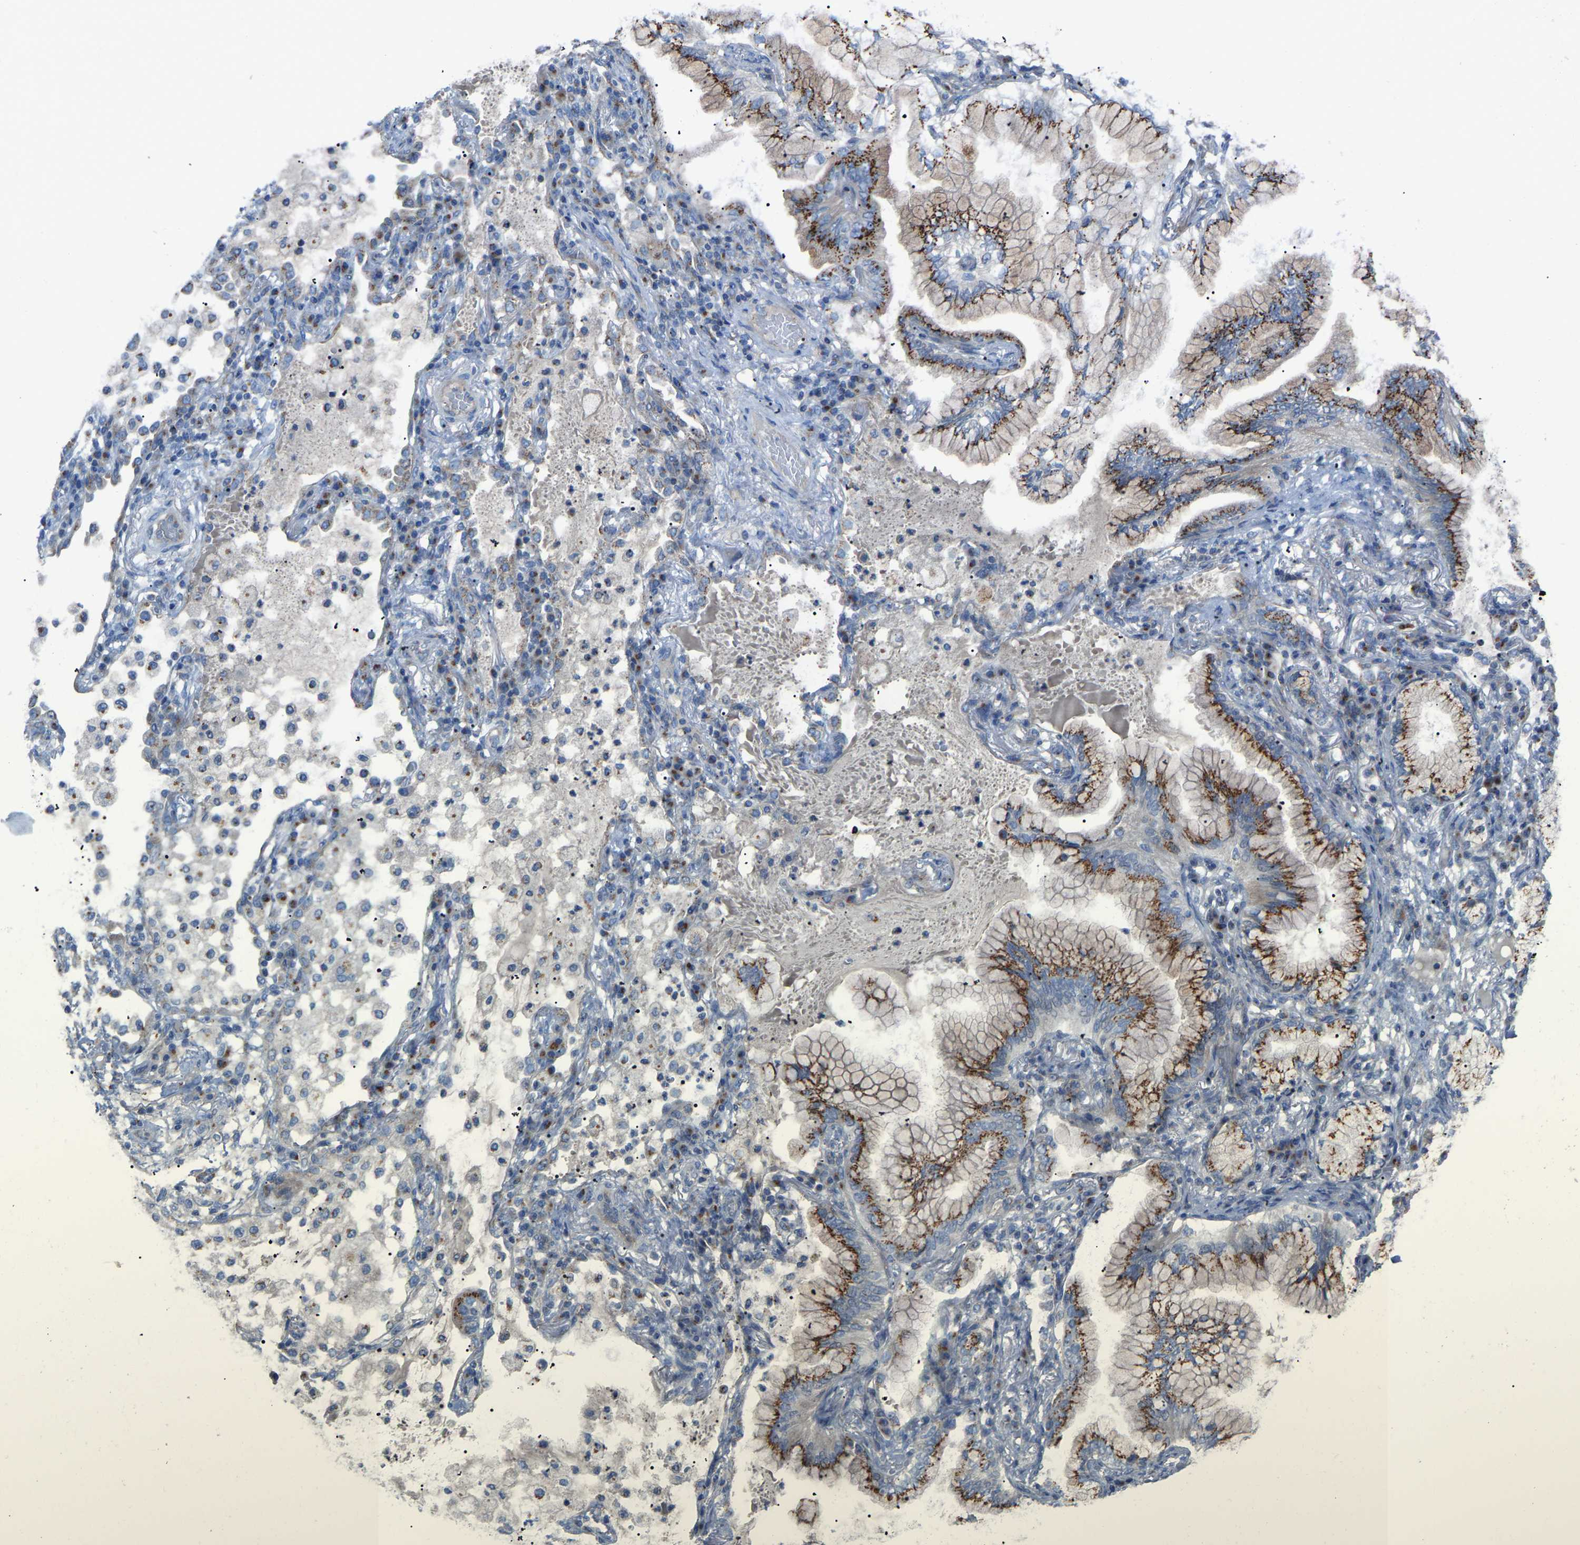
{"staining": {"intensity": "moderate", "quantity": ">75%", "location": "cytoplasmic/membranous"}, "tissue": "lung cancer", "cell_type": "Tumor cells", "image_type": "cancer", "snomed": [{"axis": "morphology", "description": "Adenocarcinoma, NOS"}, {"axis": "topography", "description": "Lung"}], "caption": "A high-resolution histopathology image shows immunohistochemistry (IHC) staining of lung adenocarcinoma, which displays moderate cytoplasmic/membranous expression in about >75% of tumor cells.", "gene": "CANT1", "patient": {"sex": "female", "age": 70}}